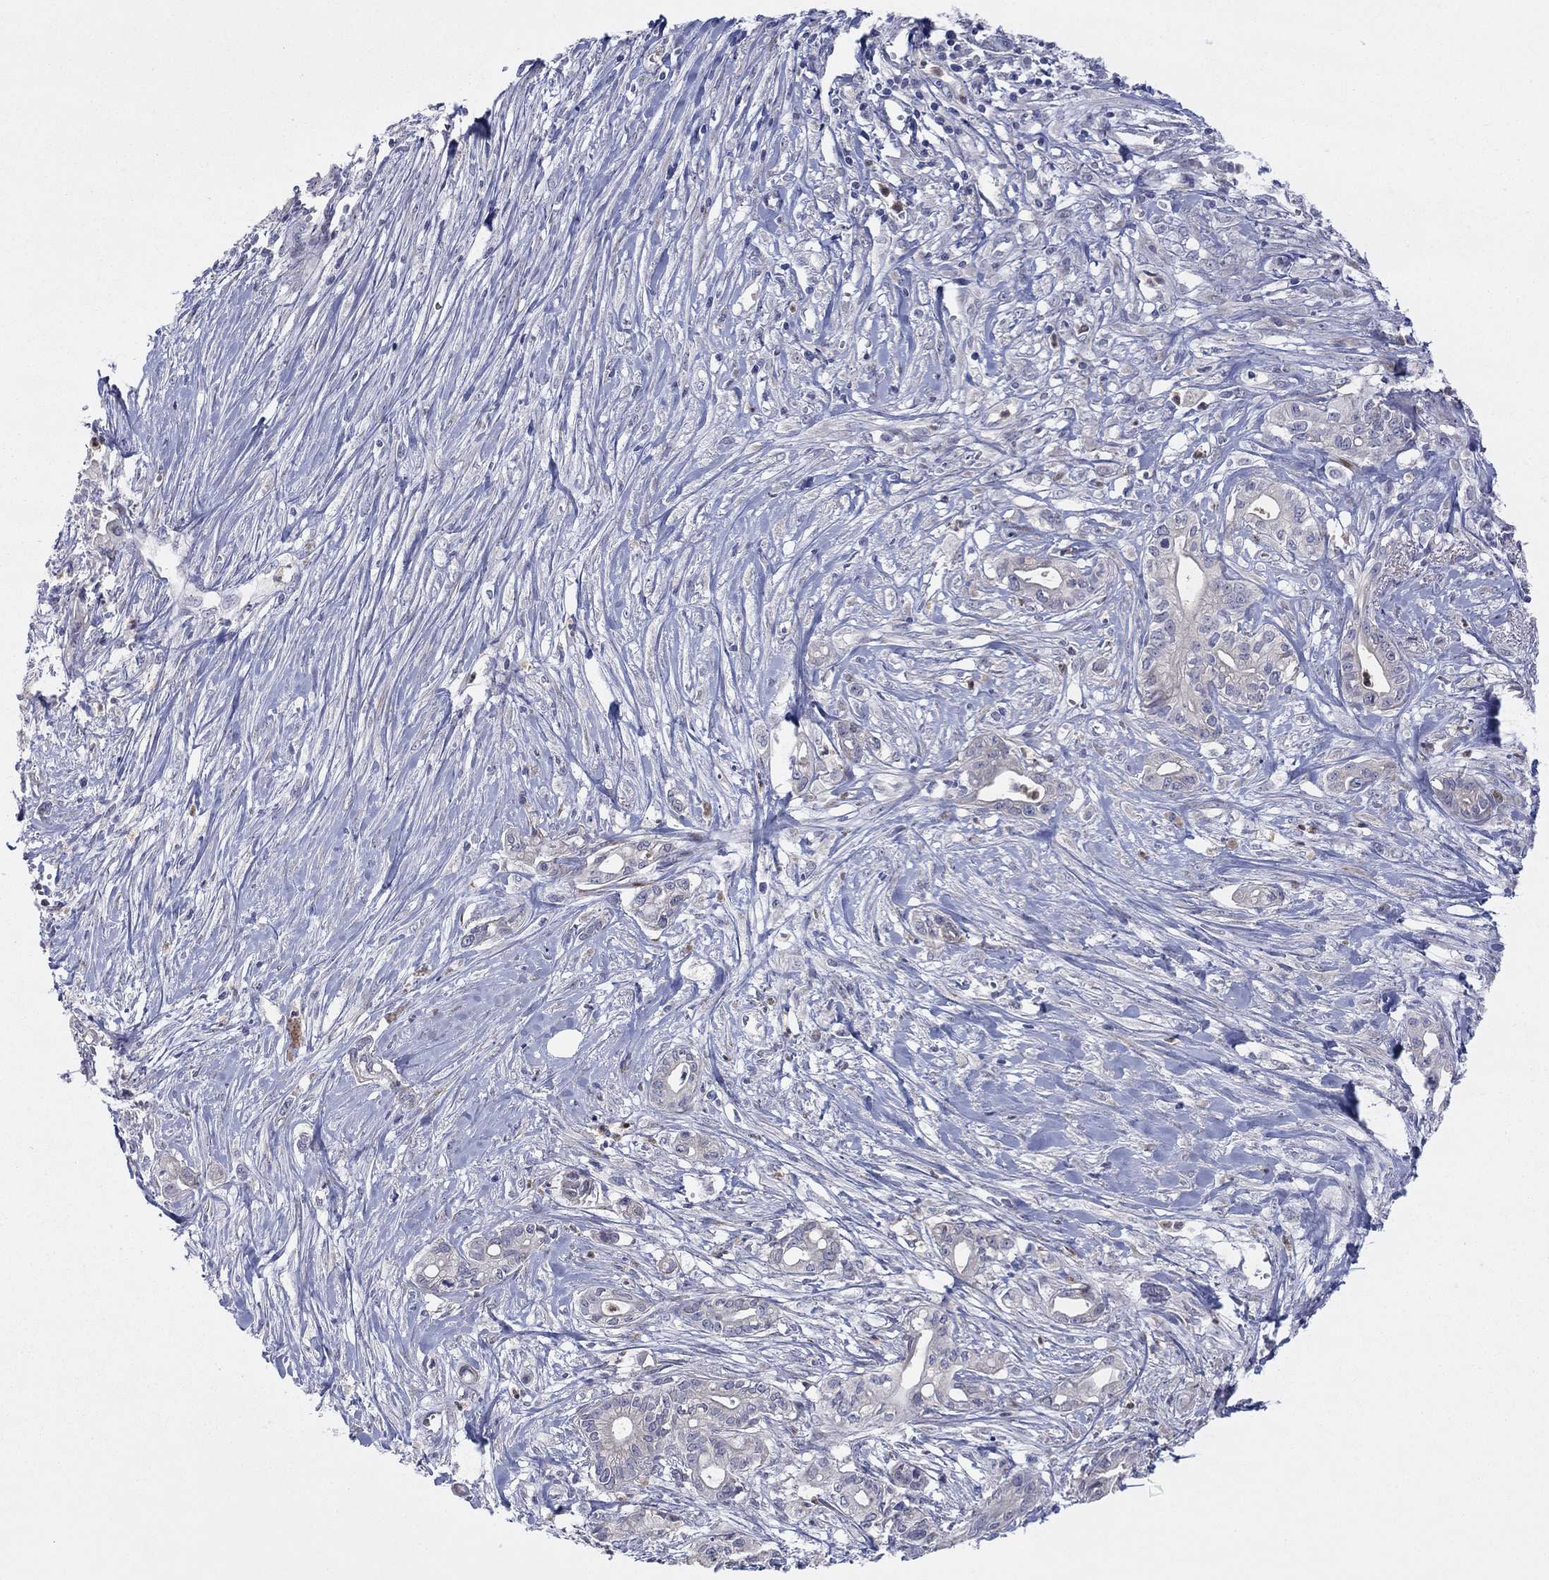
{"staining": {"intensity": "negative", "quantity": "none", "location": "none"}, "tissue": "pancreatic cancer", "cell_type": "Tumor cells", "image_type": "cancer", "snomed": [{"axis": "morphology", "description": "Adenocarcinoma, NOS"}, {"axis": "topography", "description": "Pancreas"}], "caption": "Immunohistochemistry (IHC) of human pancreatic cancer shows no expression in tumor cells.", "gene": "TTC21B", "patient": {"sex": "male", "age": 71}}